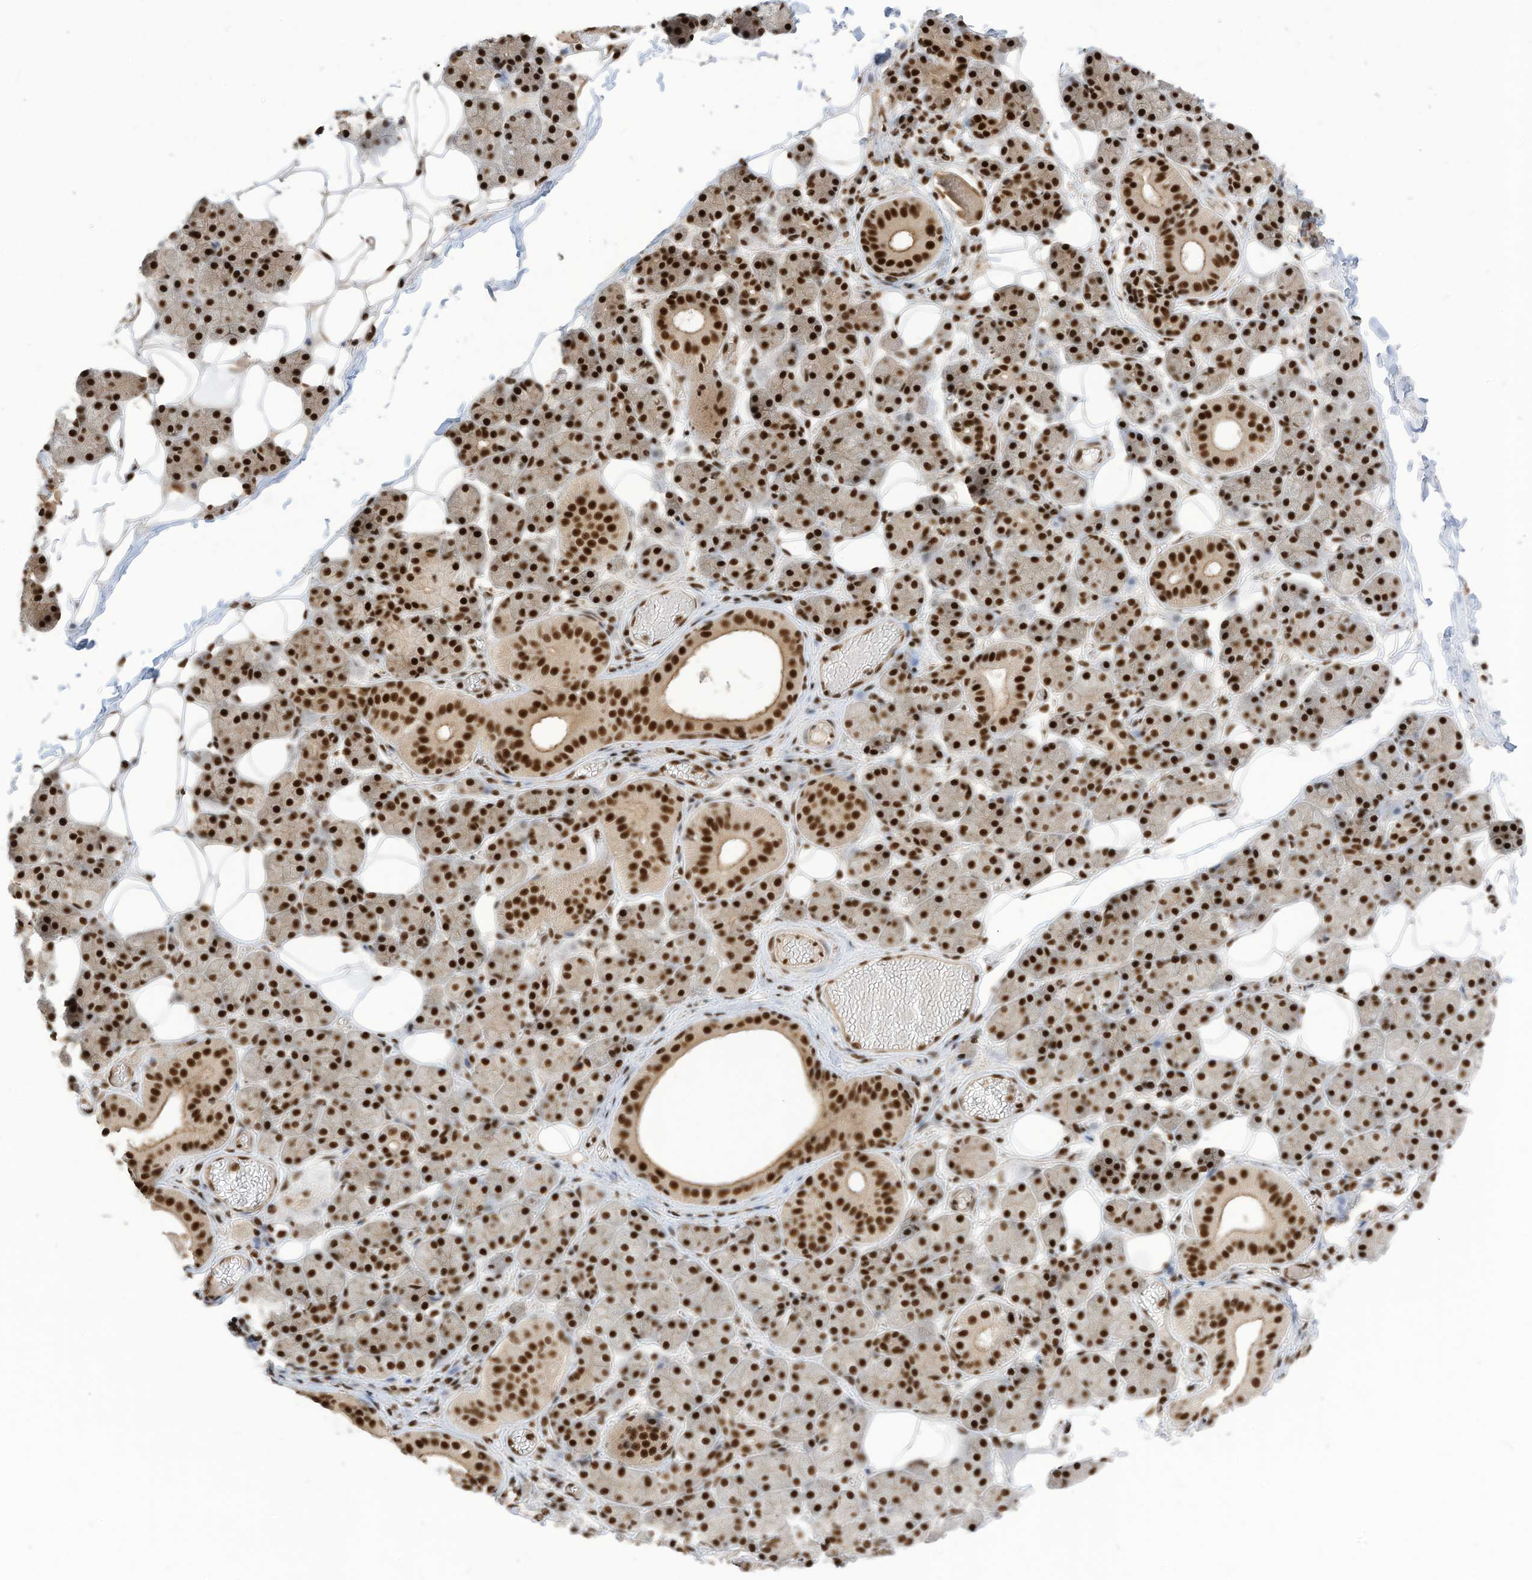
{"staining": {"intensity": "strong", "quantity": ">75%", "location": "nuclear"}, "tissue": "salivary gland", "cell_type": "Glandular cells", "image_type": "normal", "snomed": [{"axis": "morphology", "description": "Normal tissue, NOS"}, {"axis": "topography", "description": "Salivary gland"}], "caption": "About >75% of glandular cells in benign salivary gland exhibit strong nuclear protein staining as visualized by brown immunohistochemical staining.", "gene": "SF3A3", "patient": {"sex": "female", "age": 33}}